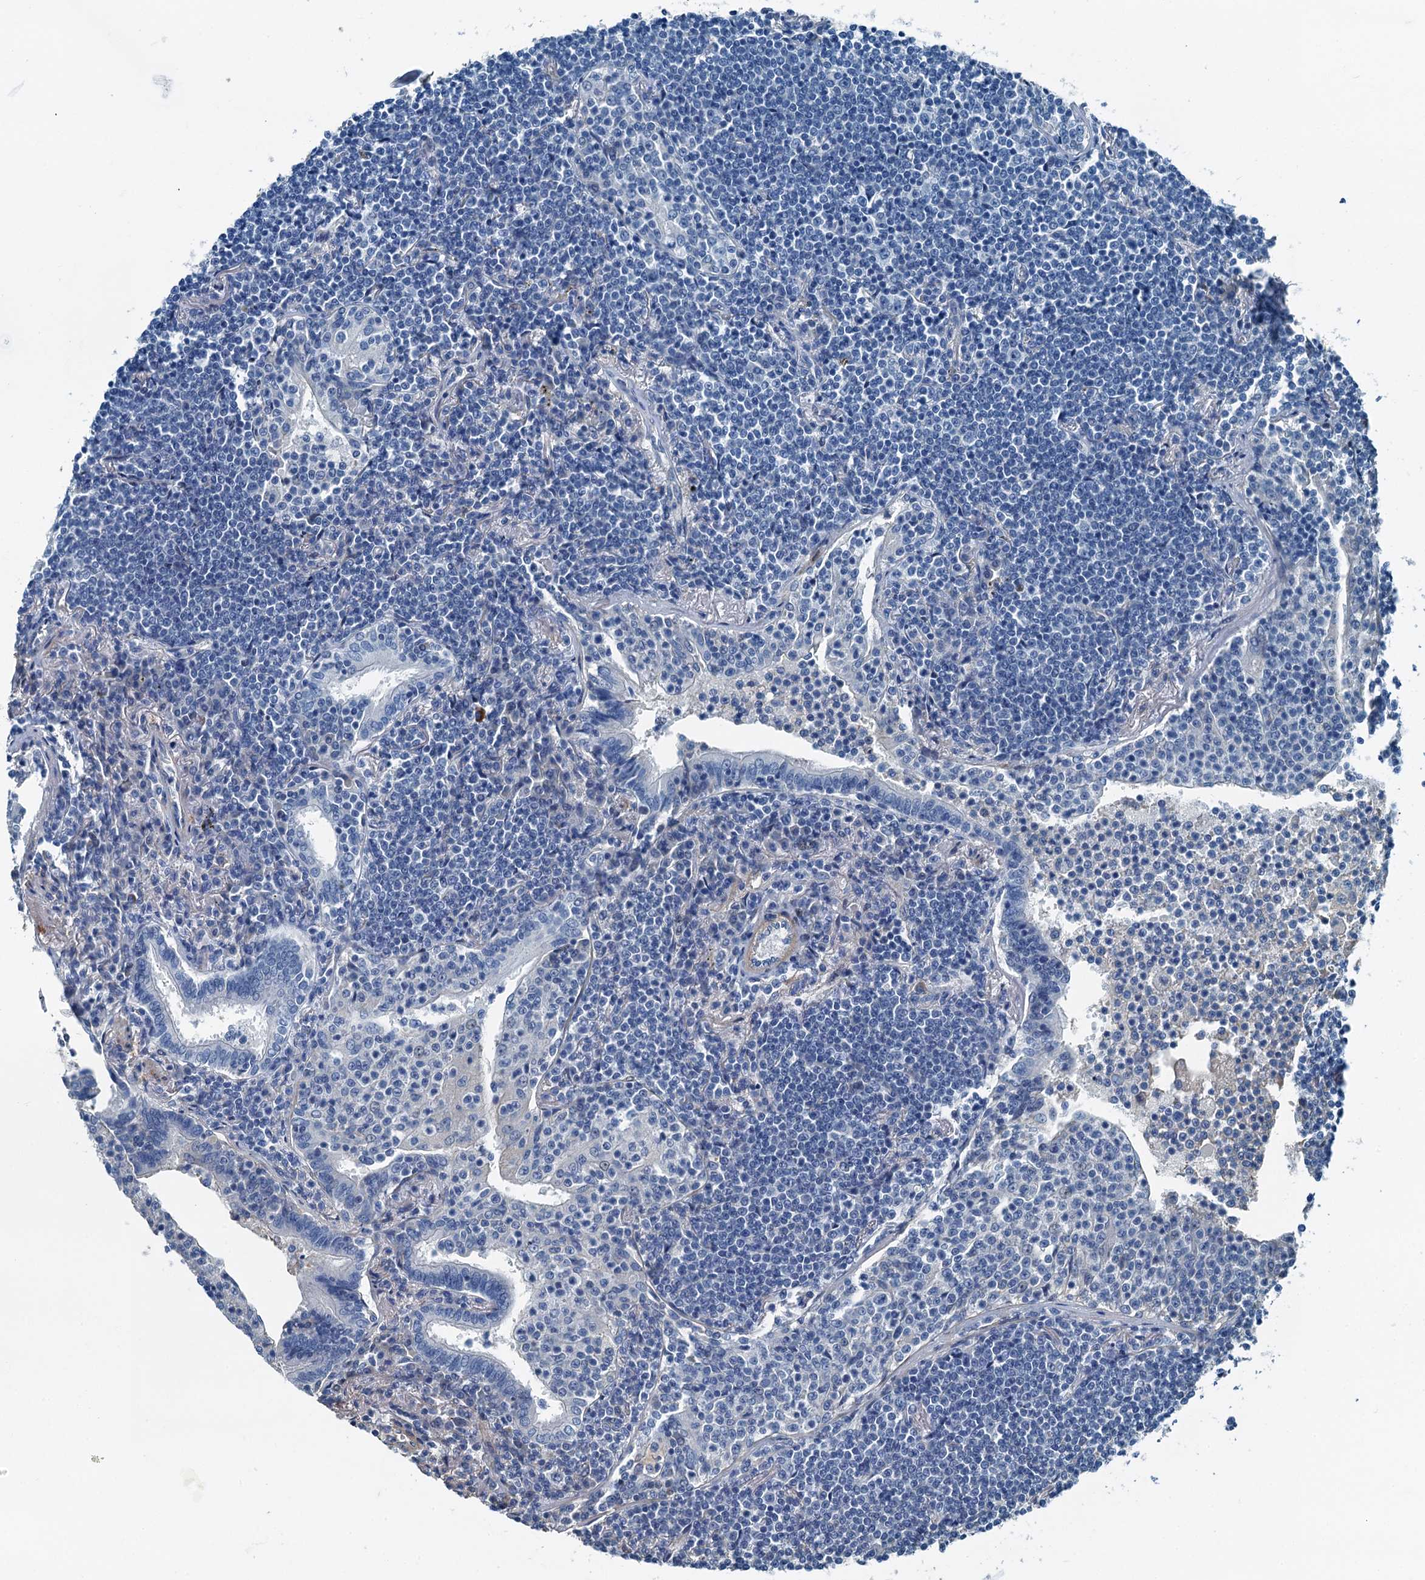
{"staining": {"intensity": "negative", "quantity": "none", "location": "none"}, "tissue": "lymphoma", "cell_type": "Tumor cells", "image_type": "cancer", "snomed": [{"axis": "morphology", "description": "Malignant lymphoma, non-Hodgkin's type, Low grade"}, {"axis": "topography", "description": "Lung"}], "caption": "This is an IHC histopathology image of human lymphoma. There is no positivity in tumor cells.", "gene": "RAB3IL1", "patient": {"sex": "female", "age": 71}}